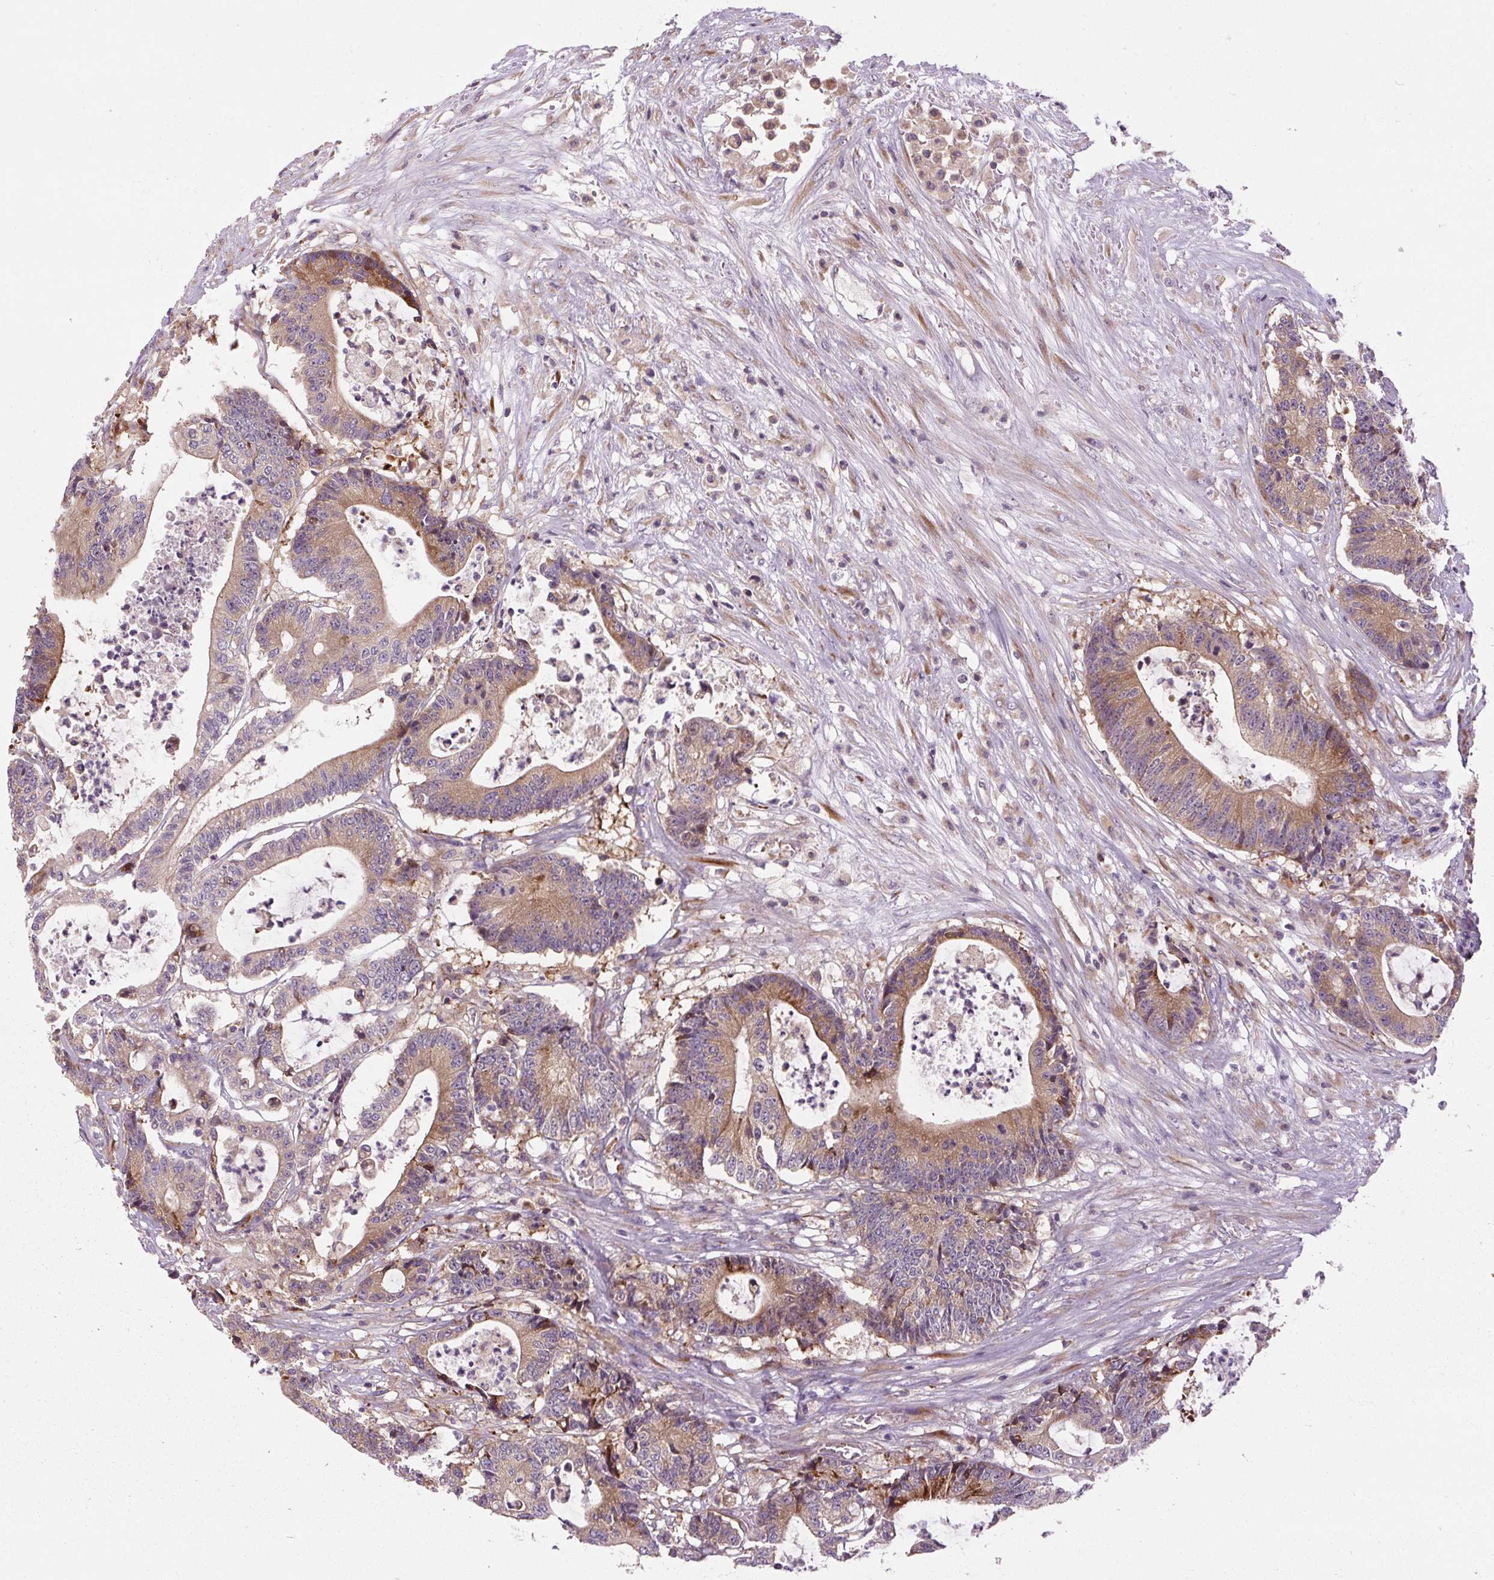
{"staining": {"intensity": "moderate", "quantity": ">75%", "location": "cytoplasmic/membranous"}, "tissue": "colorectal cancer", "cell_type": "Tumor cells", "image_type": "cancer", "snomed": [{"axis": "morphology", "description": "Adenocarcinoma, NOS"}, {"axis": "topography", "description": "Colon"}], "caption": "This is an image of immunohistochemistry (IHC) staining of adenocarcinoma (colorectal), which shows moderate expression in the cytoplasmic/membranous of tumor cells.", "gene": "PRSS48", "patient": {"sex": "female", "age": 84}}